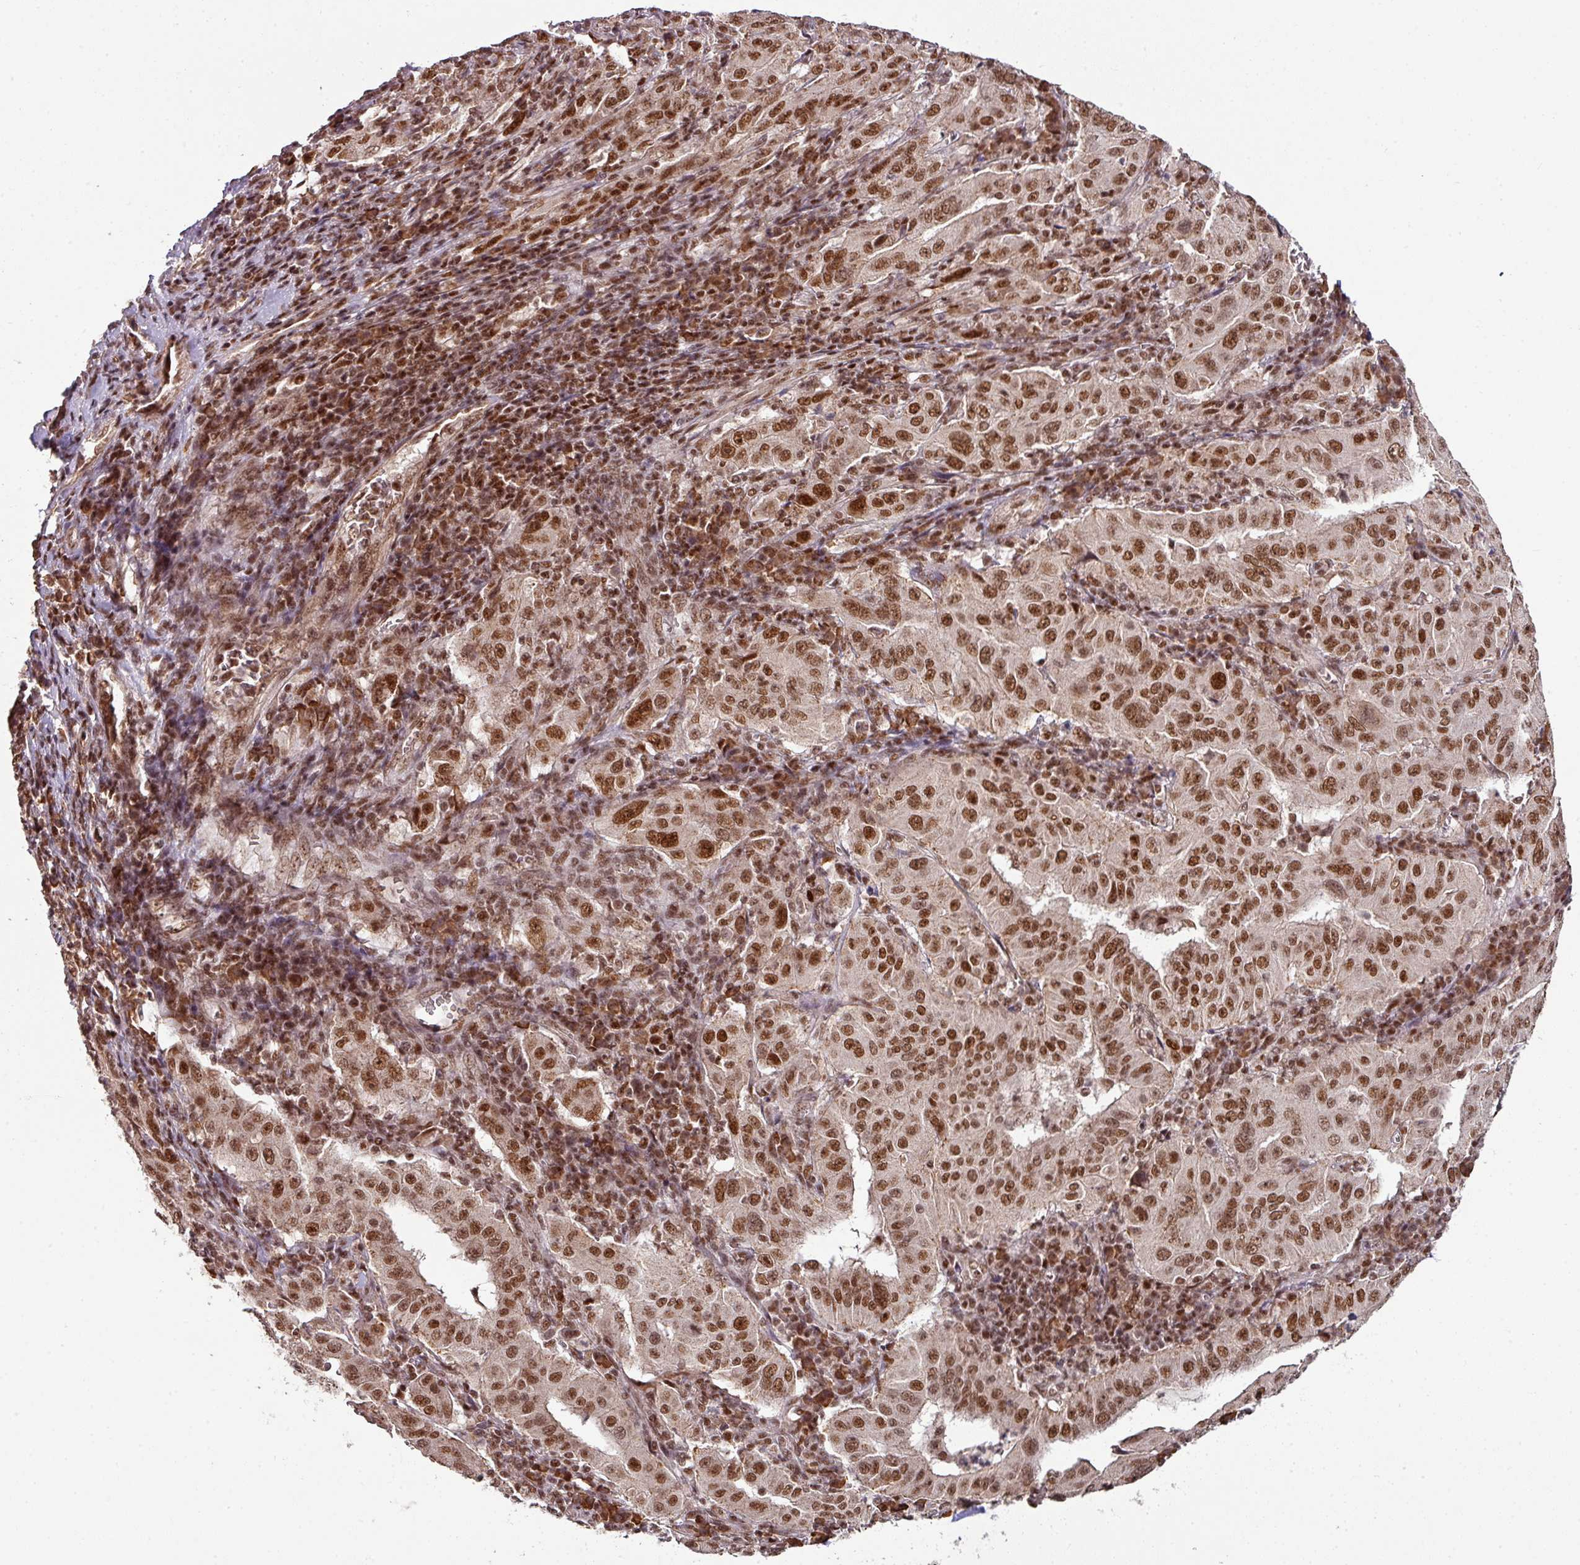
{"staining": {"intensity": "strong", "quantity": ">75%", "location": "nuclear"}, "tissue": "pancreatic cancer", "cell_type": "Tumor cells", "image_type": "cancer", "snomed": [{"axis": "morphology", "description": "Adenocarcinoma, NOS"}, {"axis": "topography", "description": "Pancreas"}], "caption": "Tumor cells show strong nuclear expression in approximately >75% of cells in adenocarcinoma (pancreatic).", "gene": "PHF23", "patient": {"sex": "male", "age": 63}}